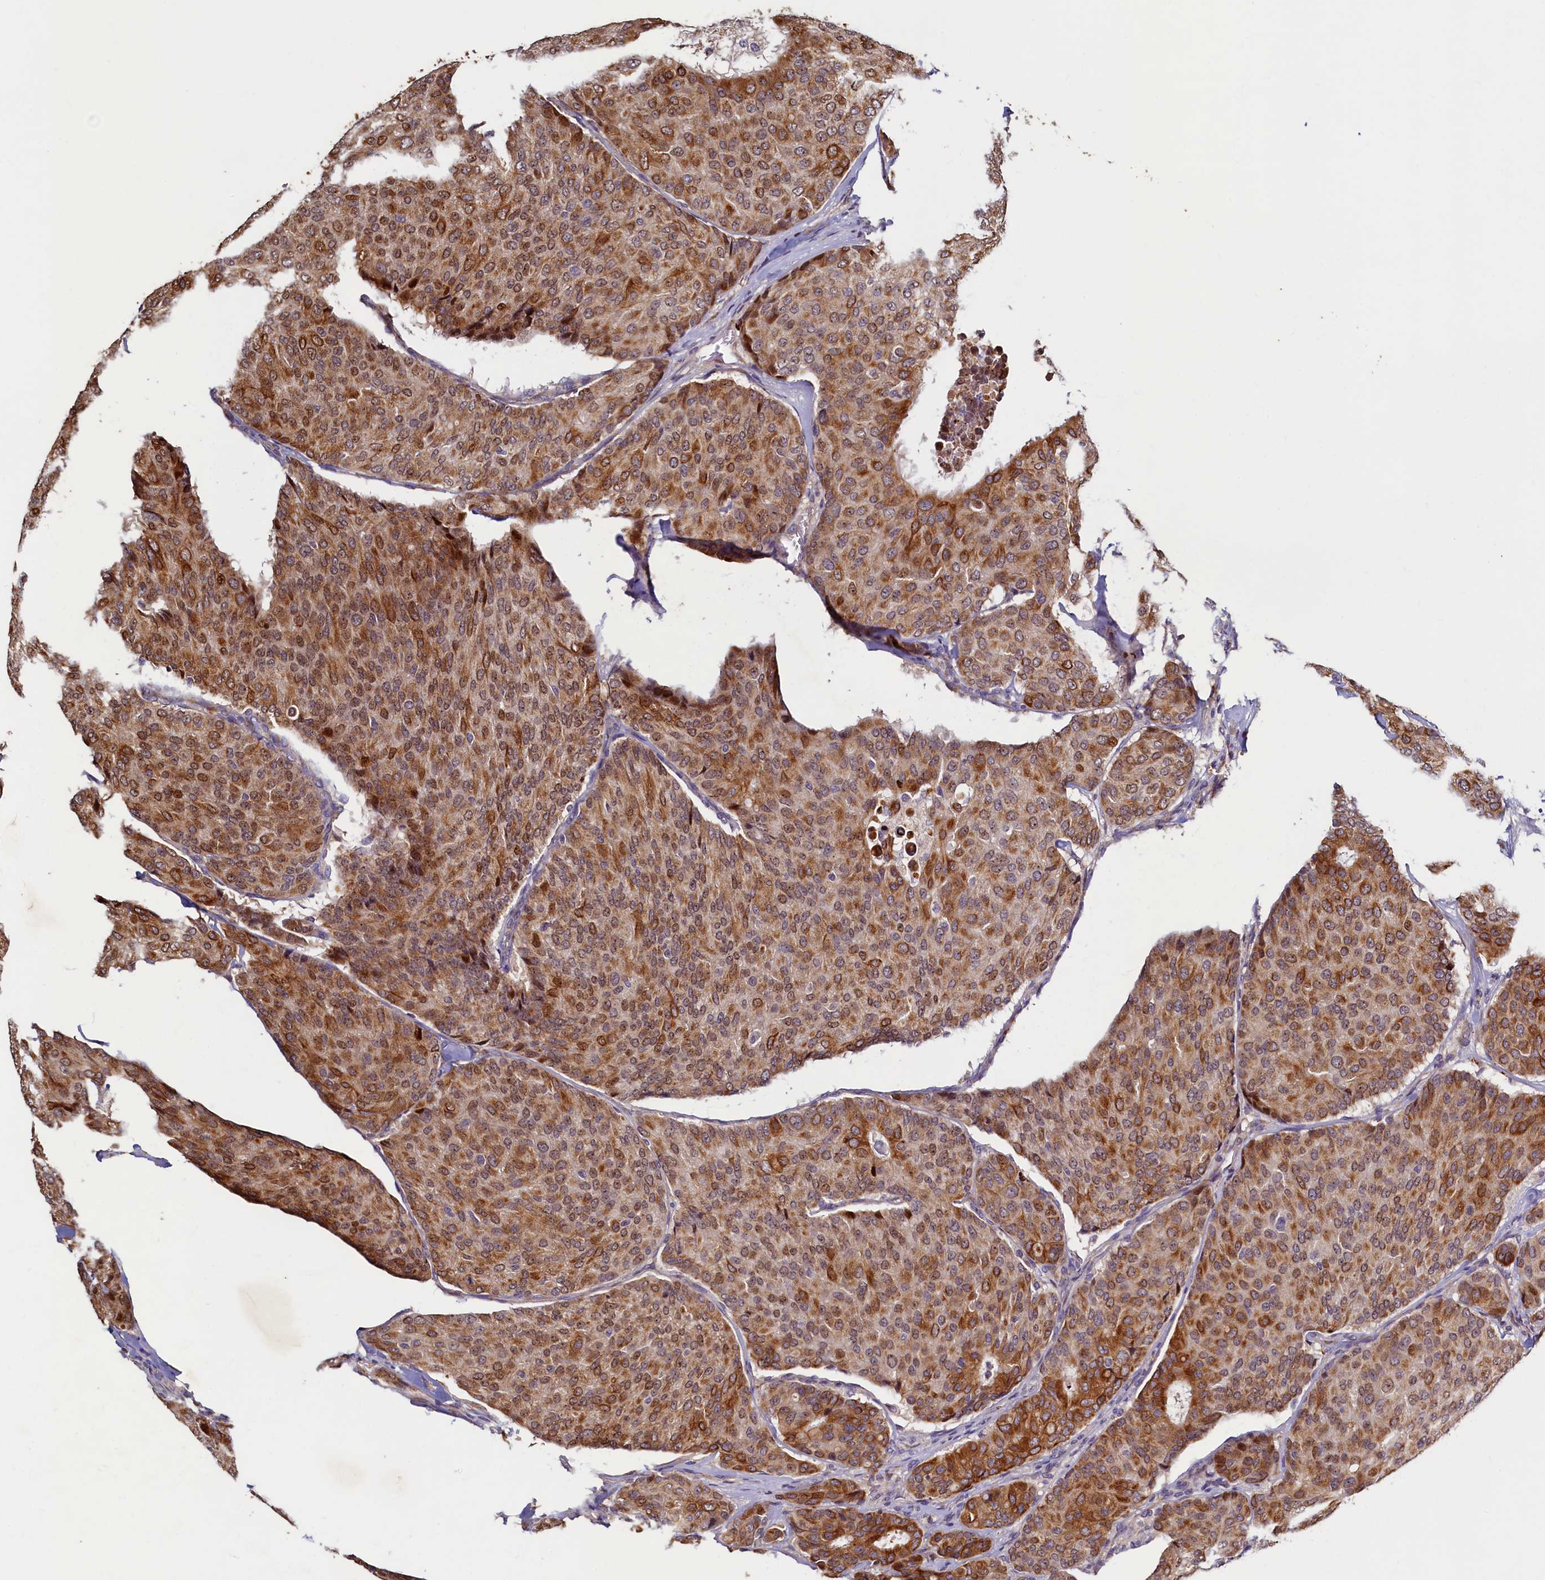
{"staining": {"intensity": "moderate", "quantity": ">75%", "location": "cytoplasmic/membranous,nuclear"}, "tissue": "breast cancer", "cell_type": "Tumor cells", "image_type": "cancer", "snomed": [{"axis": "morphology", "description": "Duct carcinoma"}, {"axis": "topography", "description": "Breast"}], "caption": "Breast cancer (infiltrating ductal carcinoma) tissue demonstrates moderate cytoplasmic/membranous and nuclear staining in about >75% of tumor cells", "gene": "NCKAP5L", "patient": {"sex": "female", "age": 75}}